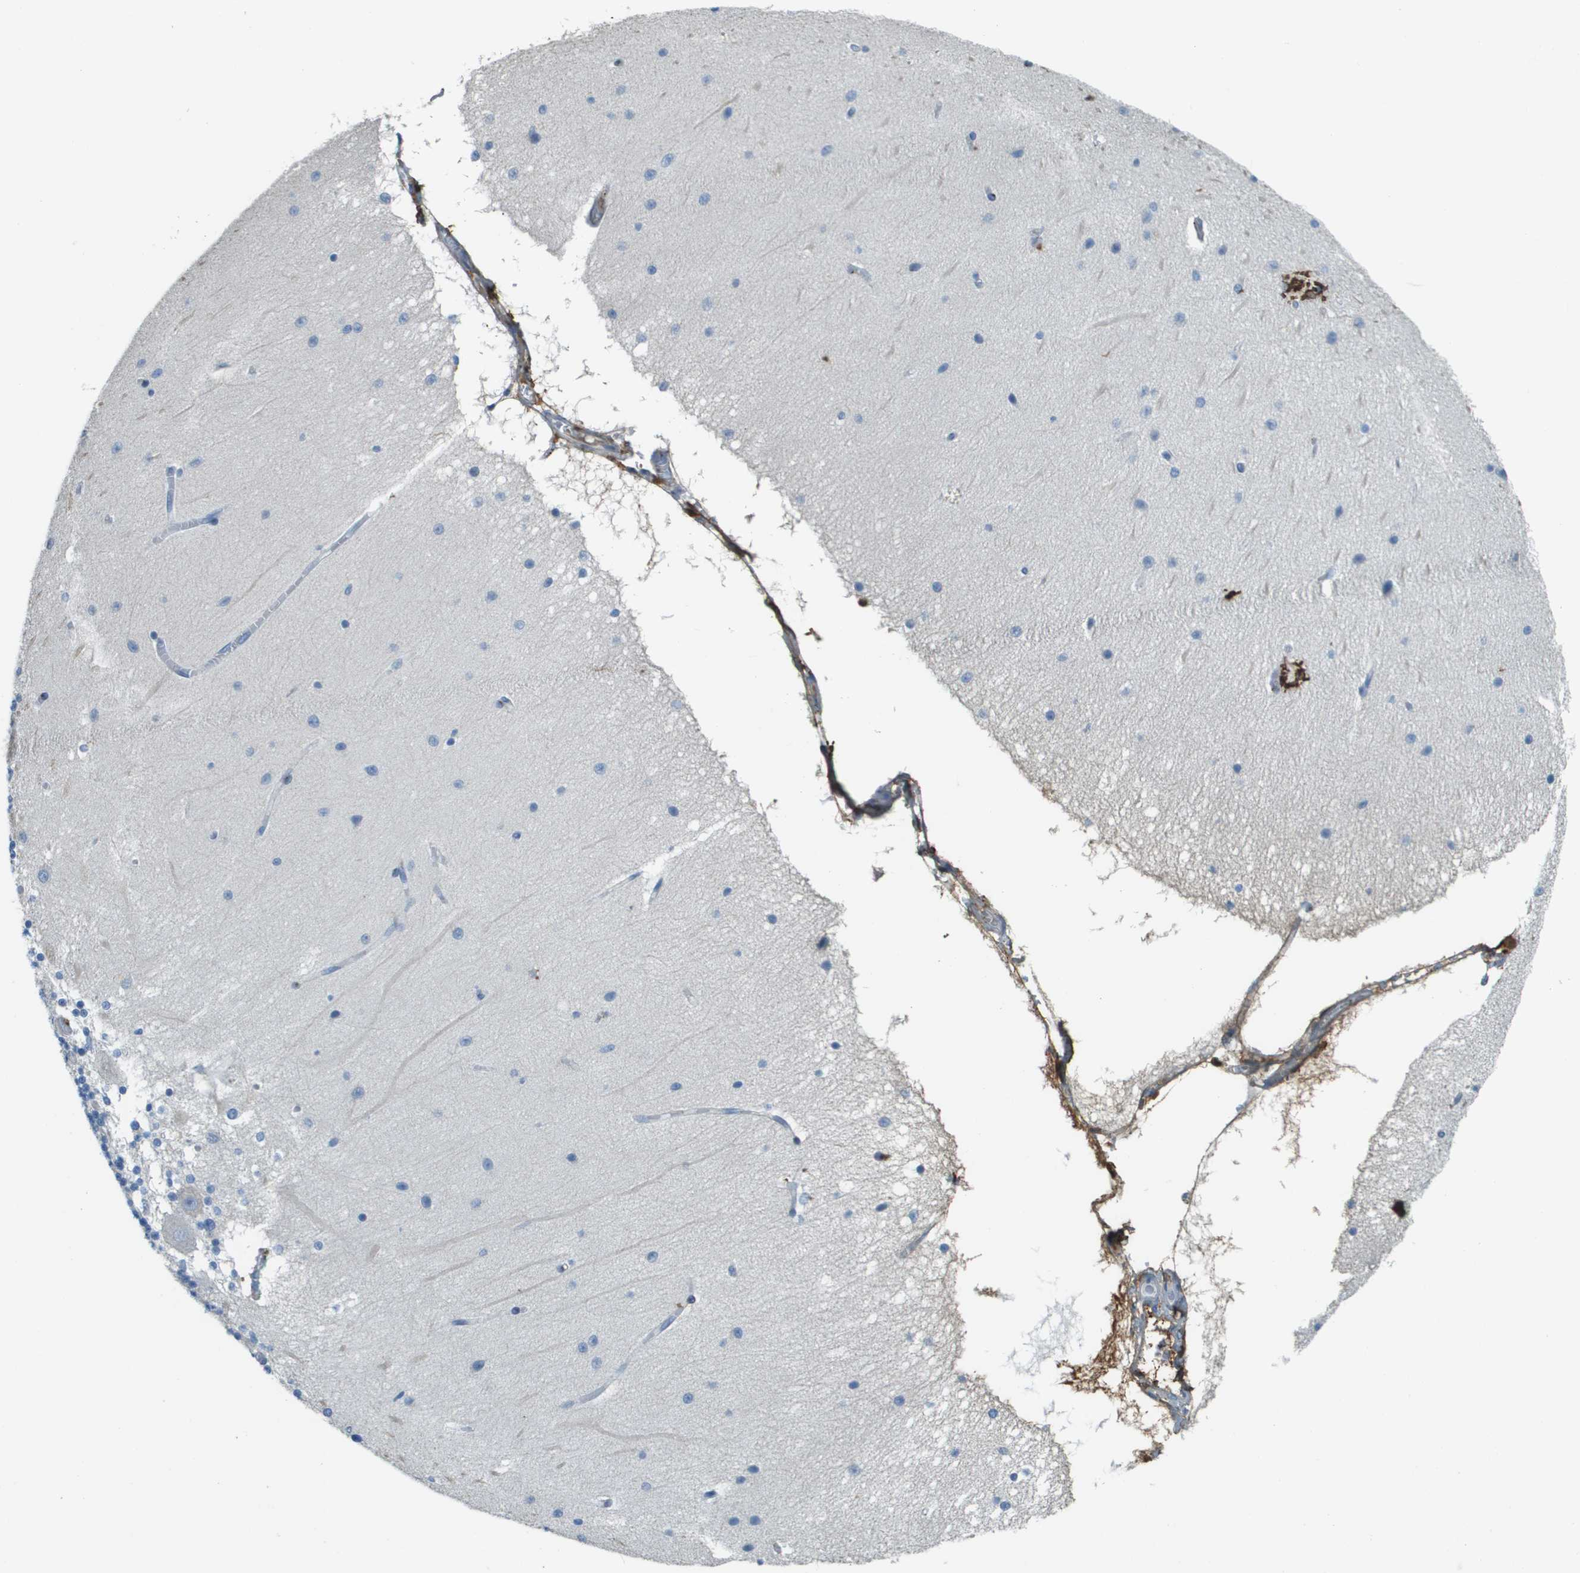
{"staining": {"intensity": "negative", "quantity": "none", "location": "none"}, "tissue": "cerebellum", "cell_type": "Cells in granular layer", "image_type": "normal", "snomed": [{"axis": "morphology", "description": "Normal tissue, NOS"}, {"axis": "topography", "description": "Cerebellum"}], "caption": "IHC histopathology image of benign human cerebellum stained for a protein (brown), which reveals no staining in cells in granular layer.", "gene": "DCN", "patient": {"sex": "female", "age": 54}}